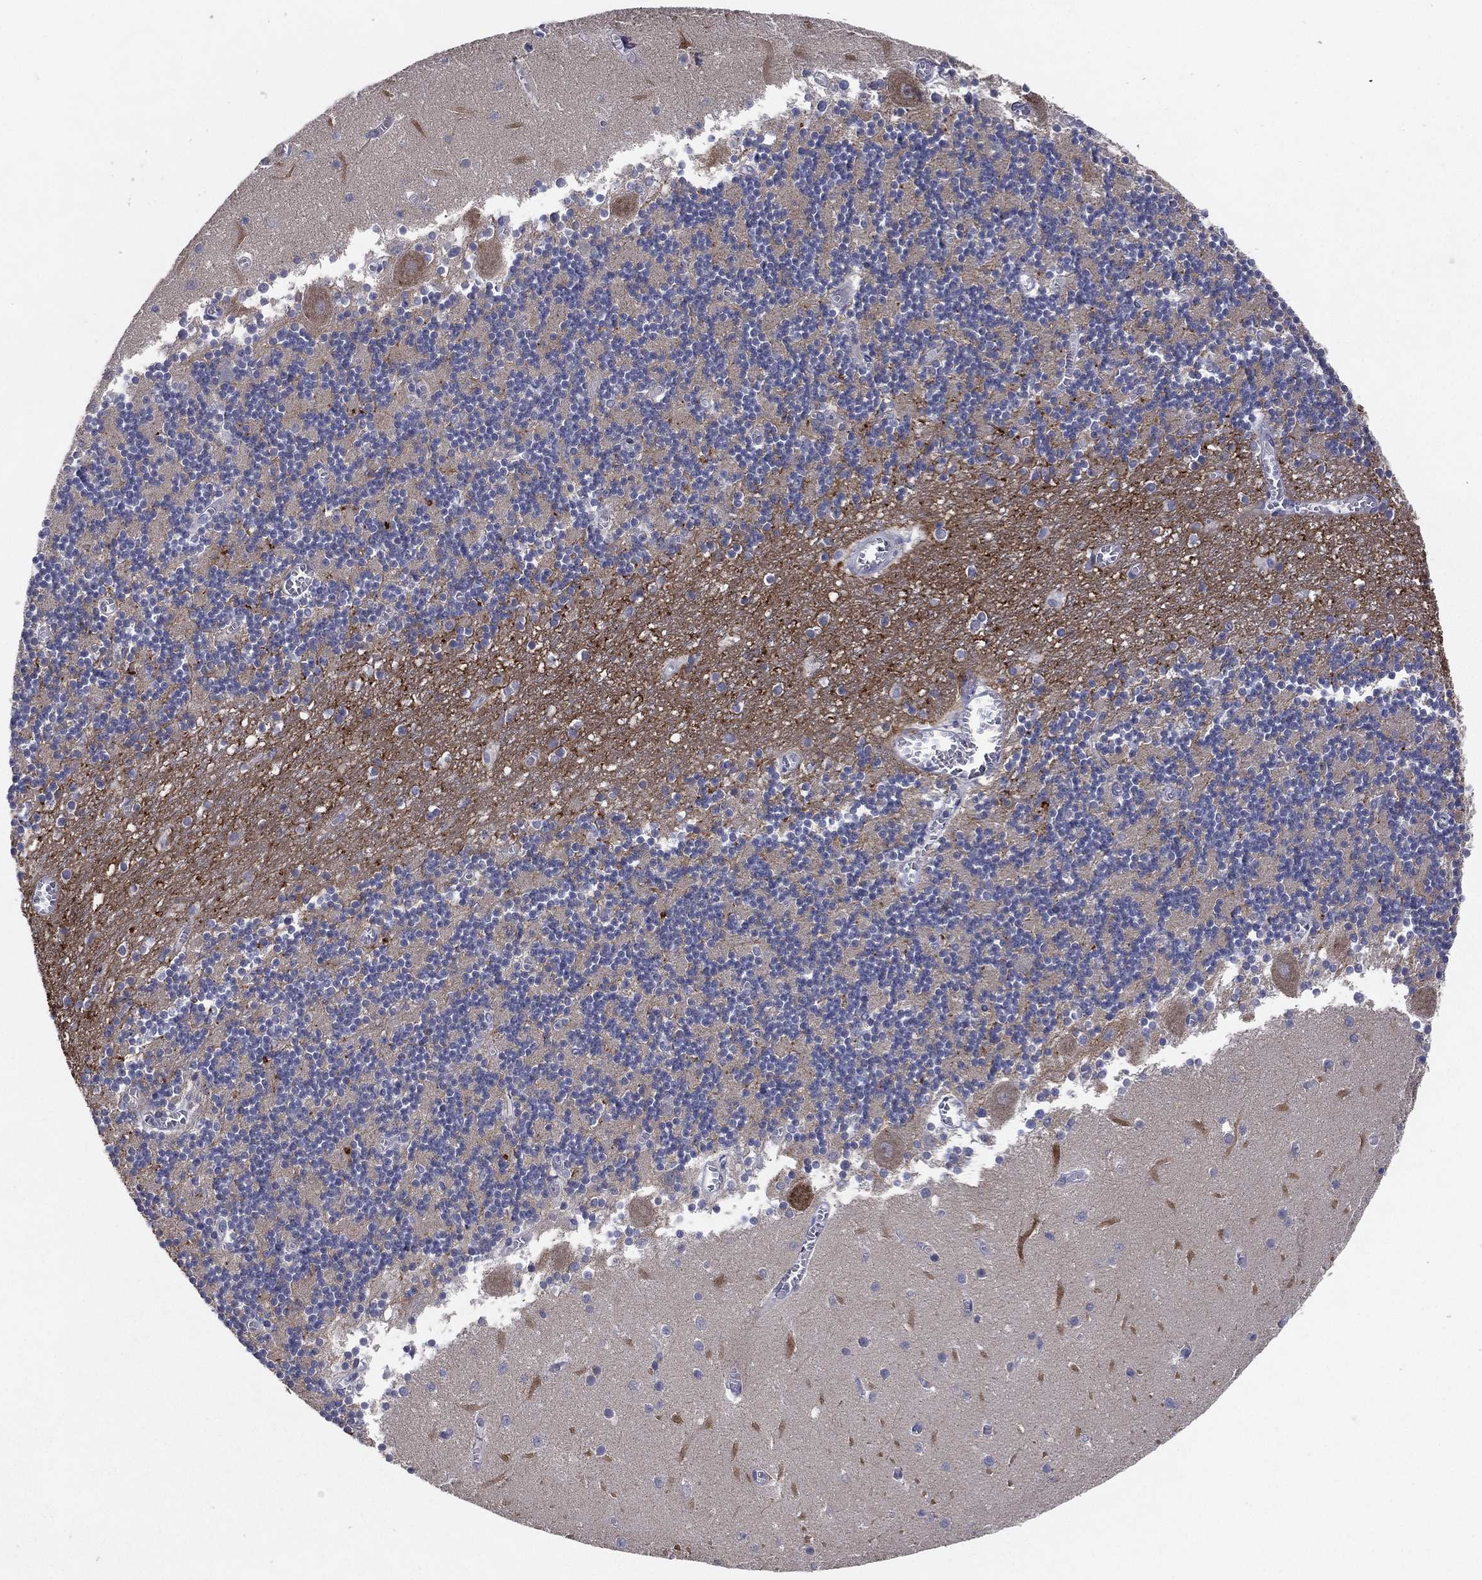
{"staining": {"intensity": "negative", "quantity": "none", "location": "none"}, "tissue": "cerebellum", "cell_type": "Cells in granular layer", "image_type": "normal", "snomed": [{"axis": "morphology", "description": "Normal tissue, NOS"}, {"axis": "topography", "description": "Cerebellum"}], "caption": "A micrograph of human cerebellum is negative for staining in cells in granular layer. Nuclei are stained in blue.", "gene": "KAT14", "patient": {"sex": "female", "age": 28}}